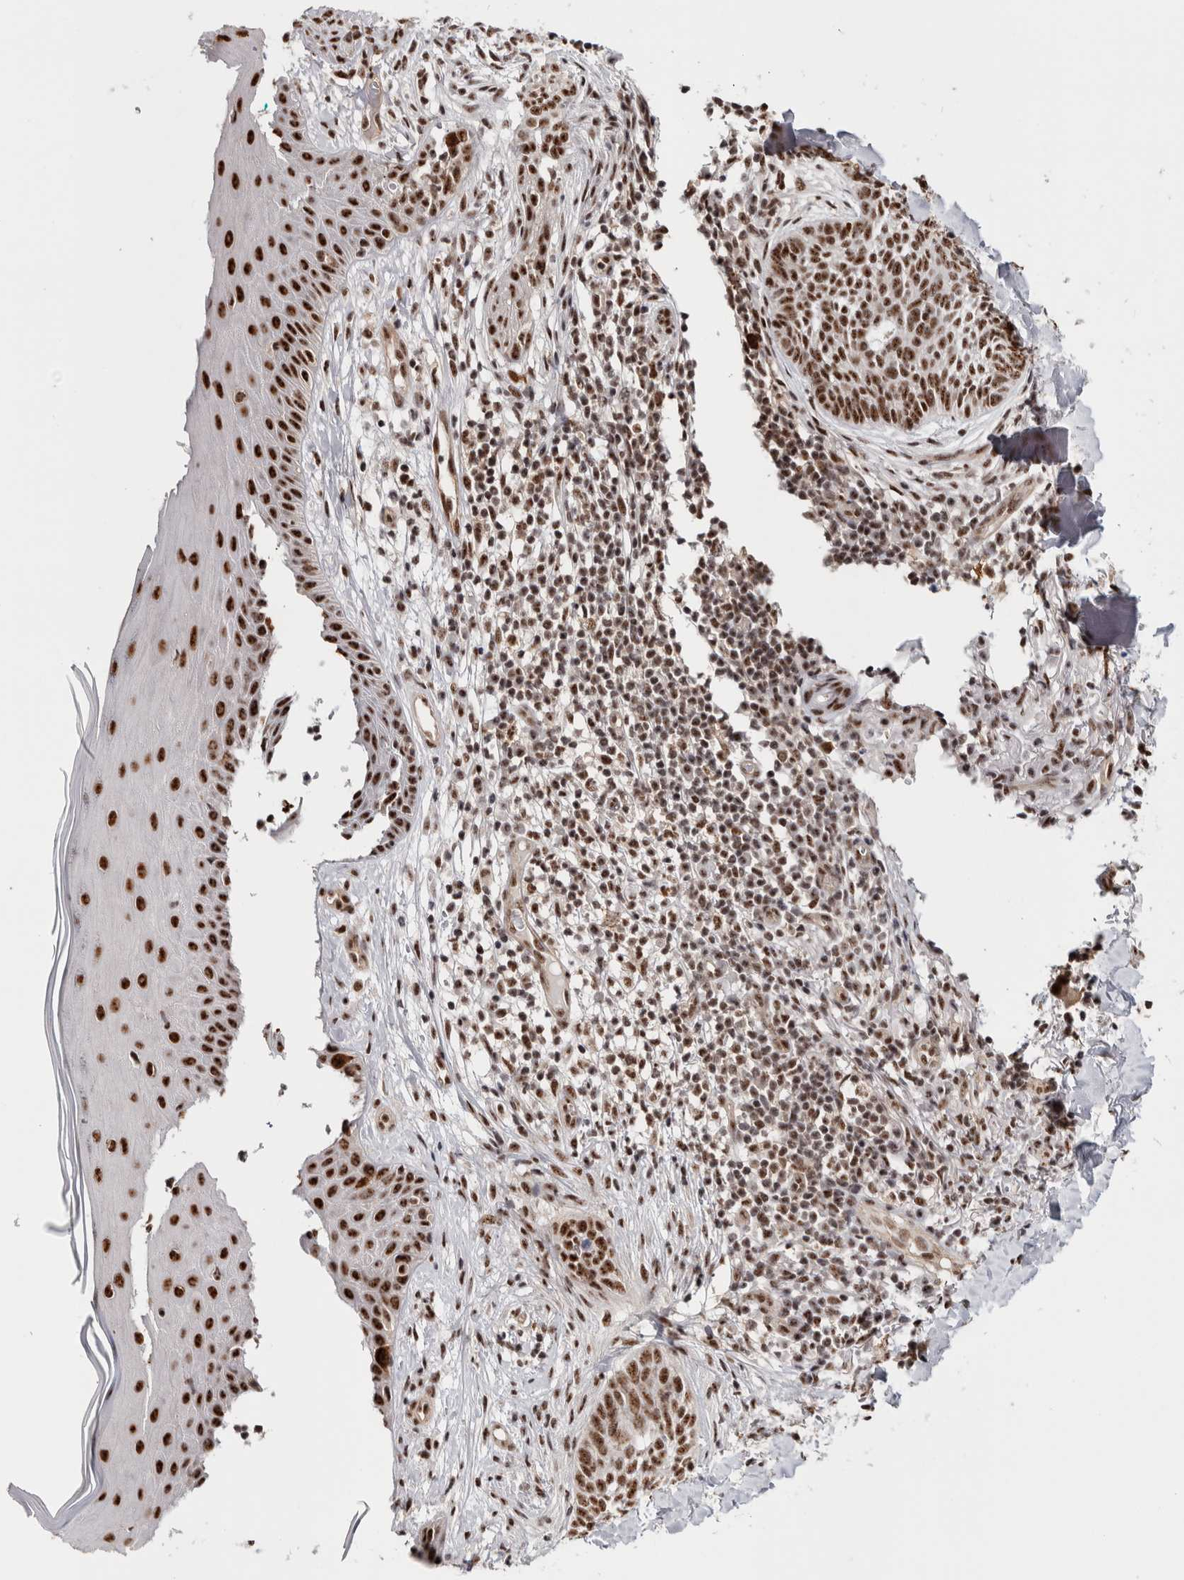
{"staining": {"intensity": "strong", "quantity": ">75%", "location": "nuclear"}, "tissue": "skin cancer", "cell_type": "Tumor cells", "image_type": "cancer", "snomed": [{"axis": "morphology", "description": "Normal tissue, NOS"}, {"axis": "morphology", "description": "Basal cell carcinoma"}, {"axis": "topography", "description": "Skin"}], "caption": "A high amount of strong nuclear expression is identified in approximately >75% of tumor cells in skin cancer (basal cell carcinoma) tissue.", "gene": "MKNK1", "patient": {"sex": "male", "age": 67}}